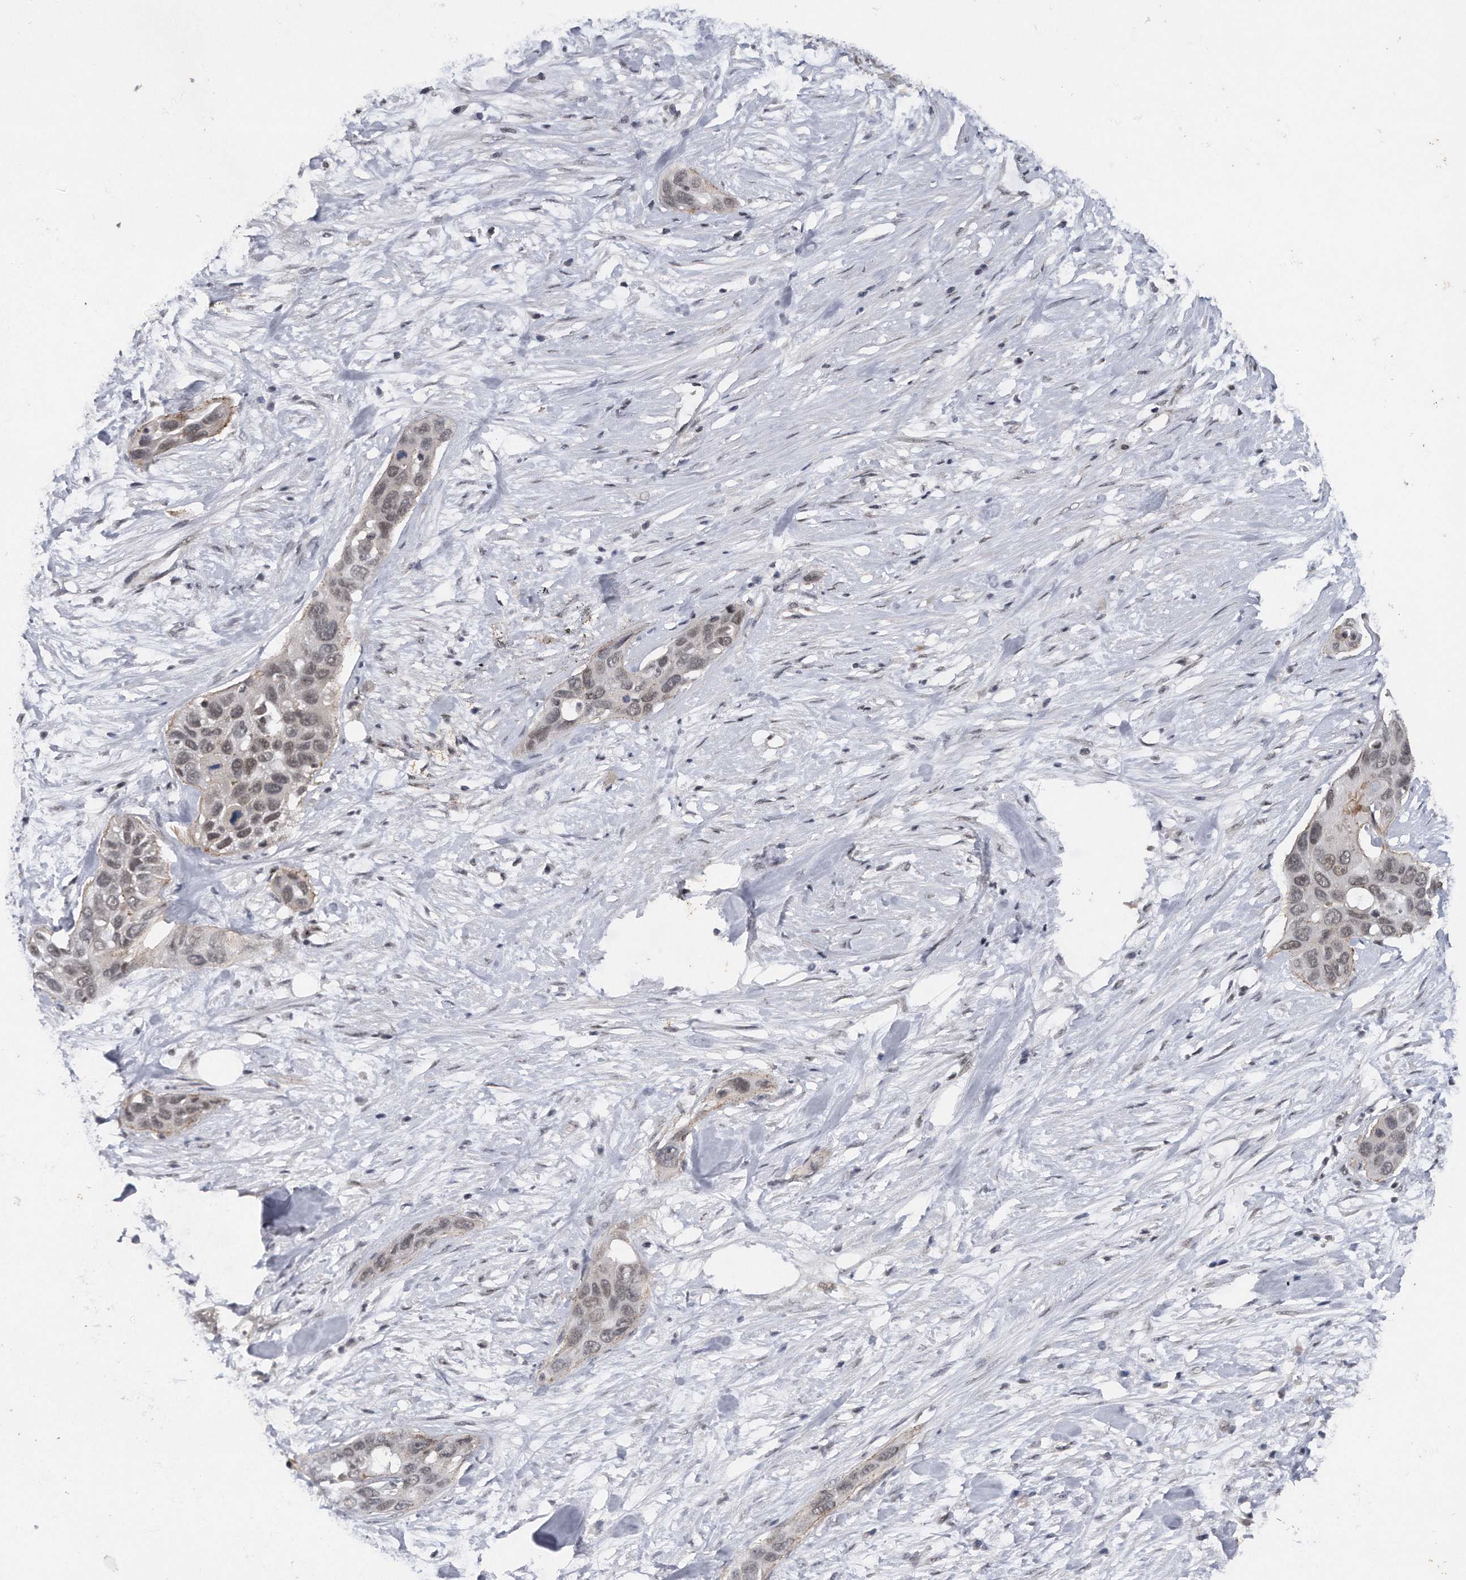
{"staining": {"intensity": "weak", "quantity": ">75%", "location": "nuclear"}, "tissue": "pancreatic cancer", "cell_type": "Tumor cells", "image_type": "cancer", "snomed": [{"axis": "morphology", "description": "Adenocarcinoma, NOS"}, {"axis": "topography", "description": "Pancreas"}], "caption": "Immunohistochemistry (IHC) of adenocarcinoma (pancreatic) exhibits low levels of weak nuclear expression in approximately >75% of tumor cells.", "gene": "VIRMA", "patient": {"sex": "female", "age": 60}}